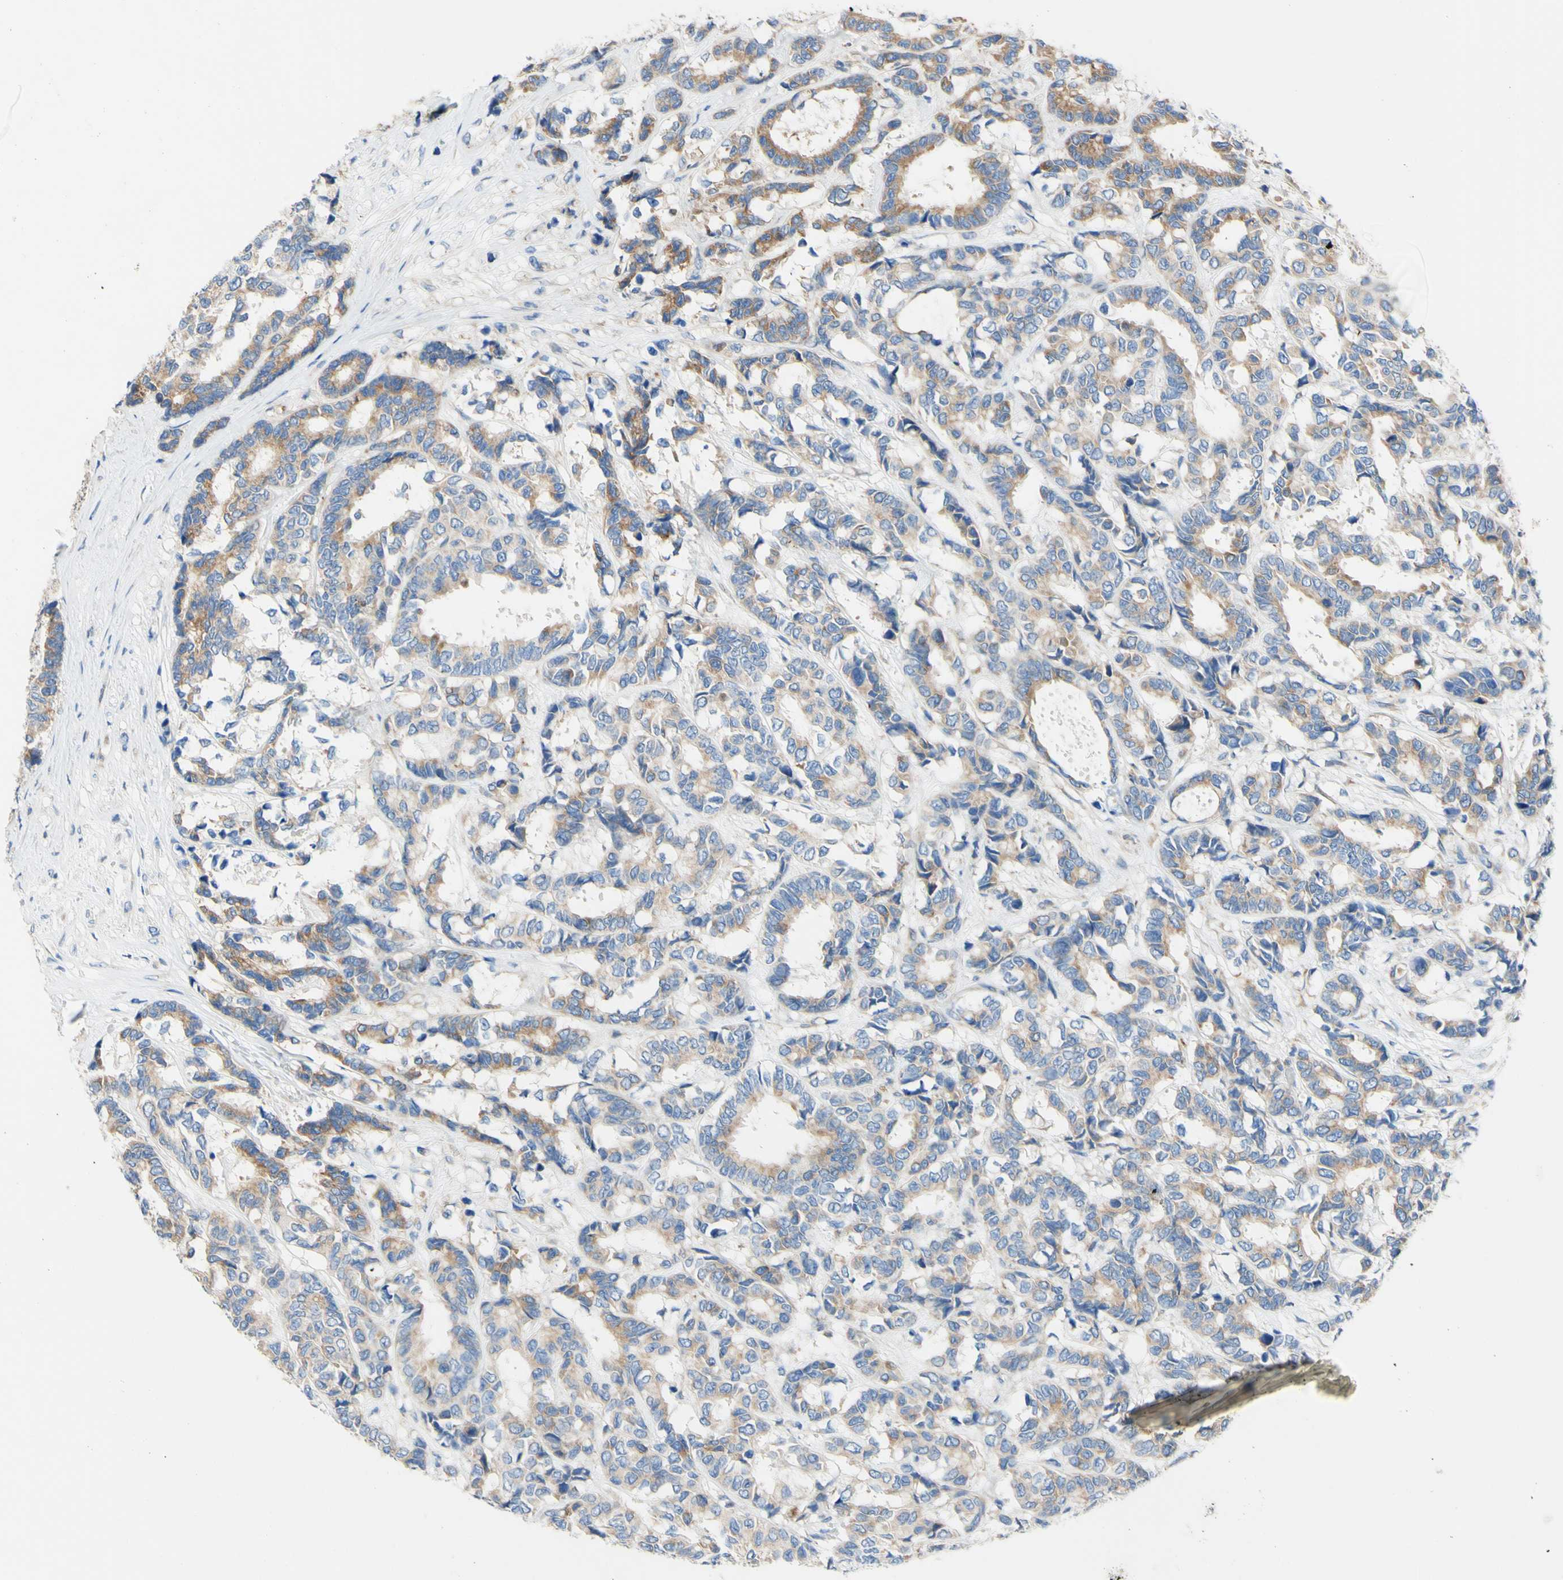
{"staining": {"intensity": "moderate", "quantity": "25%-75%", "location": "cytoplasmic/membranous"}, "tissue": "breast cancer", "cell_type": "Tumor cells", "image_type": "cancer", "snomed": [{"axis": "morphology", "description": "Duct carcinoma"}, {"axis": "topography", "description": "Breast"}], "caption": "Tumor cells display medium levels of moderate cytoplasmic/membranous staining in about 25%-75% of cells in human breast cancer (infiltrating ductal carcinoma). (DAB (3,3'-diaminobenzidine) = brown stain, brightfield microscopy at high magnification).", "gene": "RETREG2", "patient": {"sex": "female", "age": 87}}